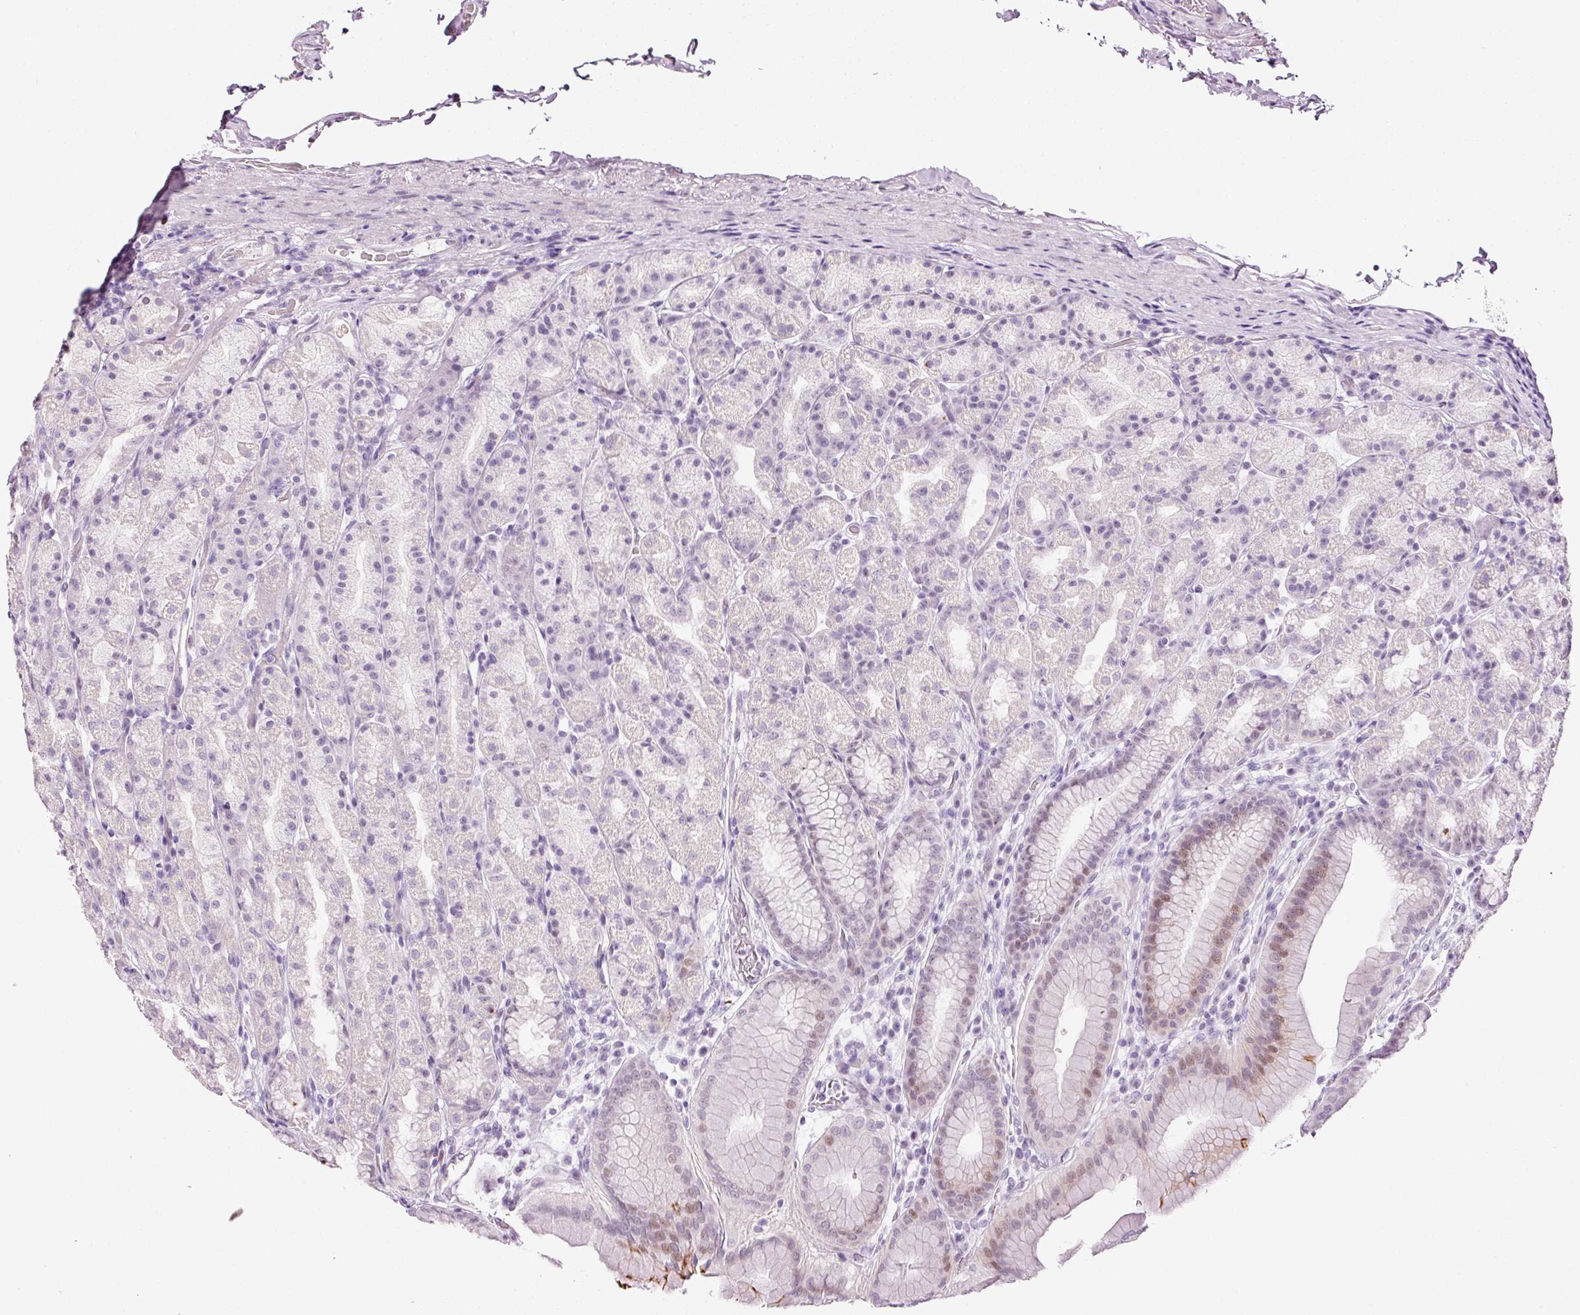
{"staining": {"intensity": "weak", "quantity": "<25%", "location": "nuclear"}, "tissue": "stomach", "cell_type": "Glandular cells", "image_type": "normal", "snomed": [{"axis": "morphology", "description": "Normal tissue, NOS"}, {"axis": "topography", "description": "Stomach, upper"}, {"axis": "topography", "description": "Stomach"}], "caption": "A photomicrograph of stomach stained for a protein demonstrates no brown staining in glandular cells. (Stains: DAB immunohistochemistry (IHC) with hematoxylin counter stain, Microscopy: brightfield microscopy at high magnification).", "gene": "ANKRD20A1", "patient": {"sex": "male", "age": 68}}